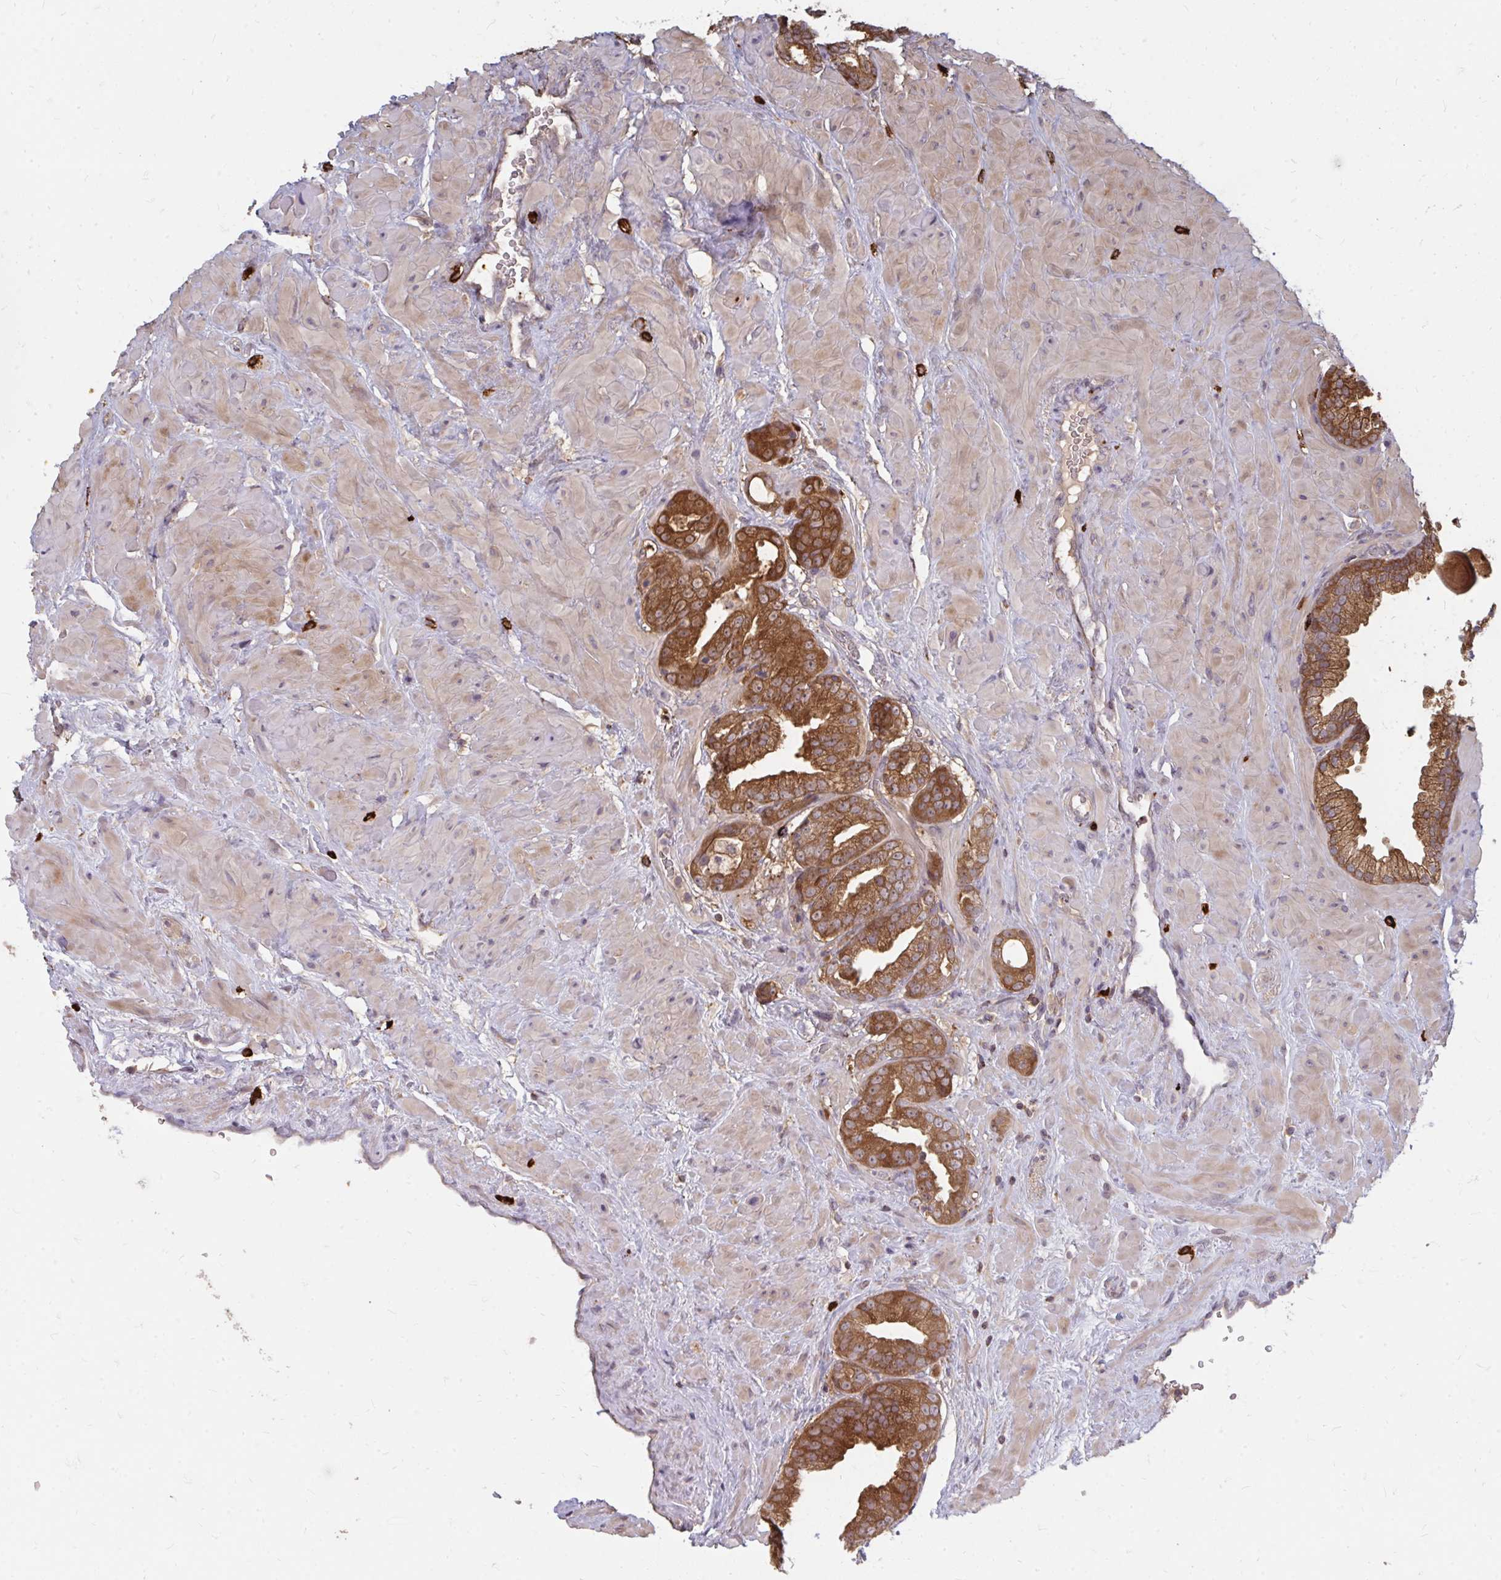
{"staining": {"intensity": "strong", "quantity": ">75%", "location": "cytoplasmic/membranous"}, "tissue": "prostate cancer", "cell_type": "Tumor cells", "image_type": "cancer", "snomed": [{"axis": "morphology", "description": "Adenocarcinoma, High grade"}, {"axis": "topography", "description": "Prostate"}], "caption": "Human prostate high-grade adenocarcinoma stained for a protein (brown) displays strong cytoplasmic/membranous positive expression in approximately >75% of tumor cells.", "gene": "ZNF285", "patient": {"sex": "male", "age": 68}}